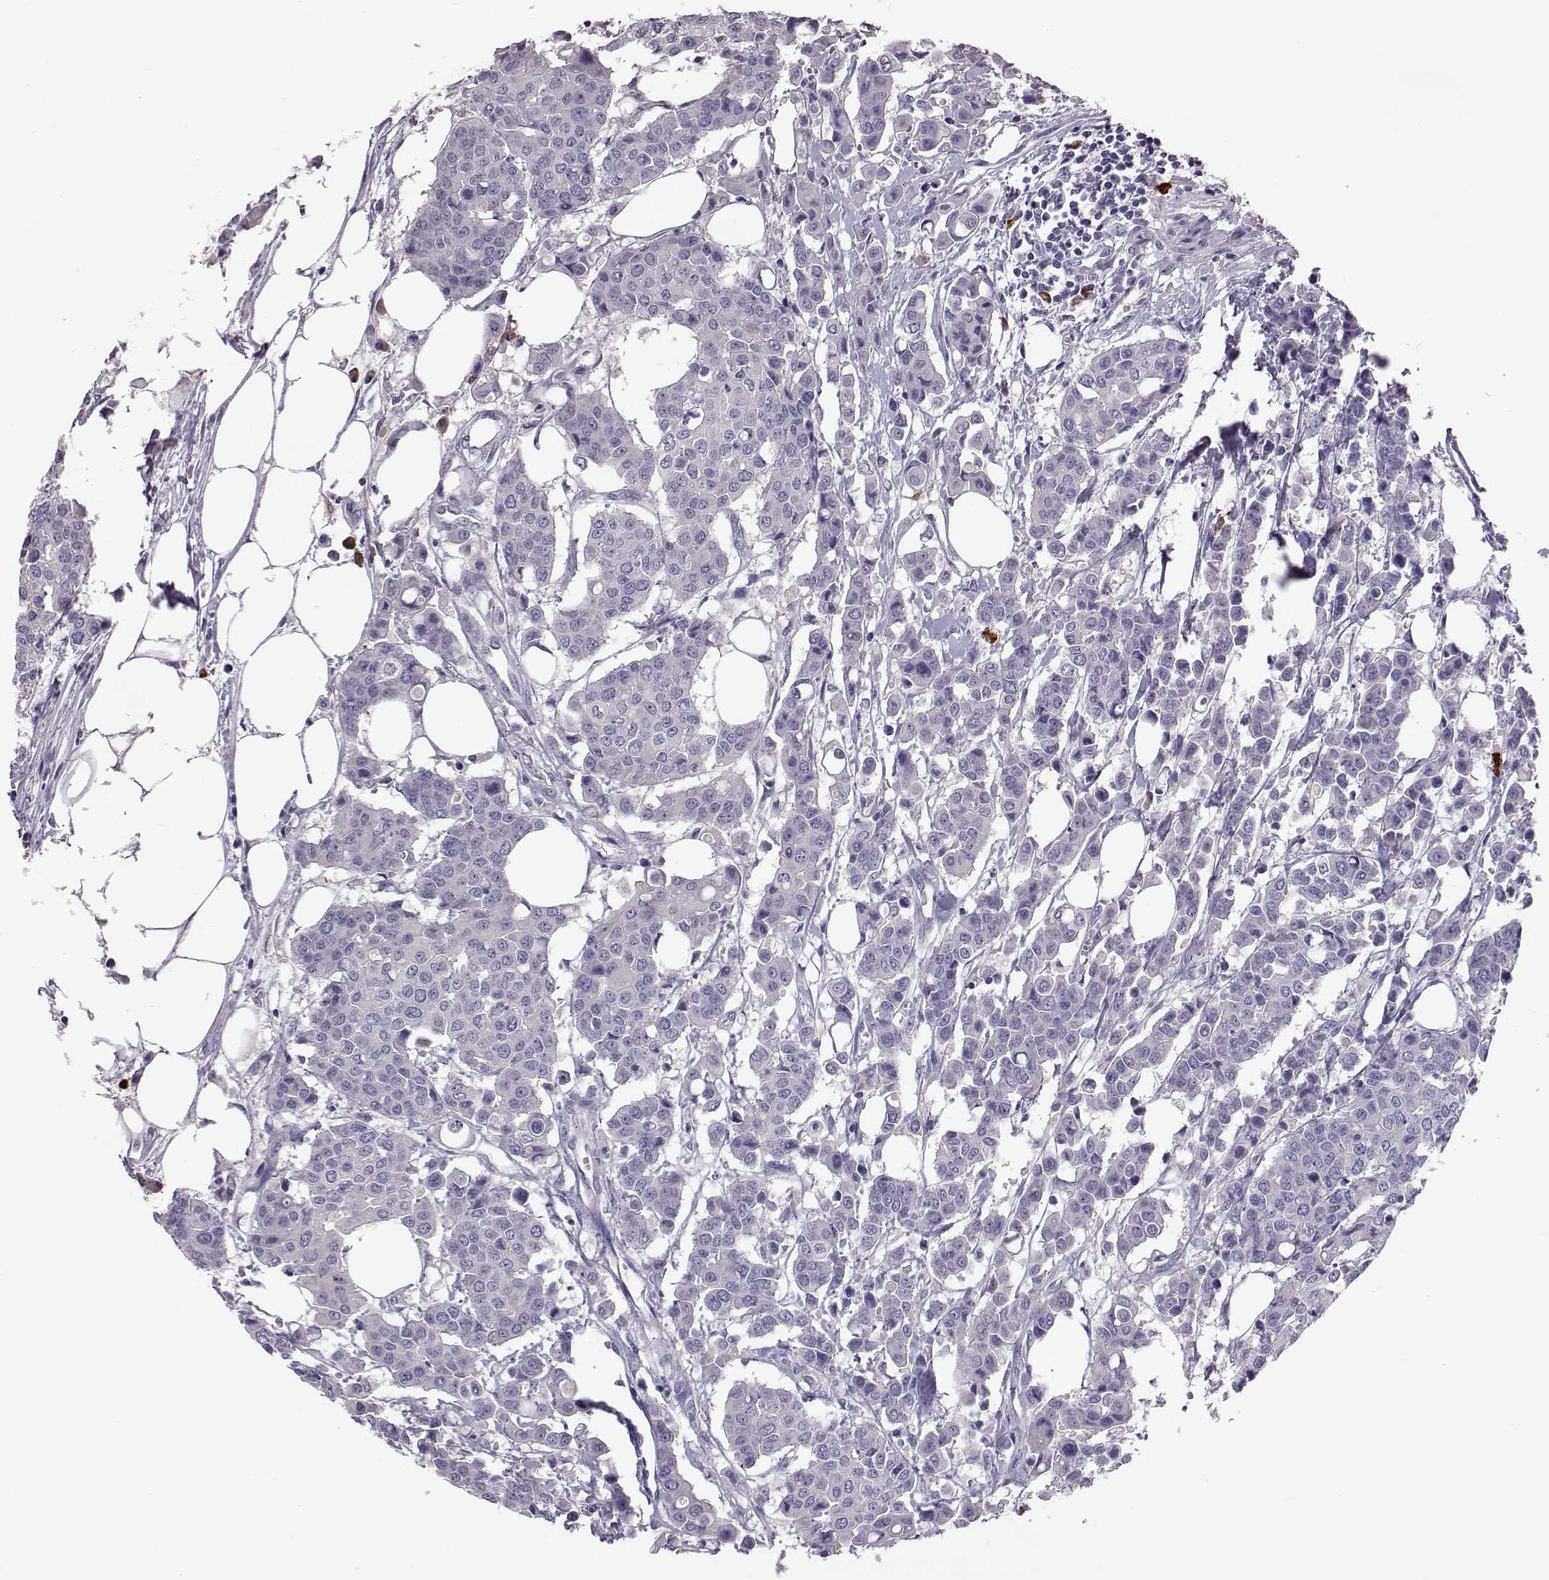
{"staining": {"intensity": "negative", "quantity": "none", "location": "none"}, "tissue": "carcinoid", "cell_type": "Tumor cells", "image_type": "cancer", "snomed": [{"axis": "morphology", "description": "Carcinoid, malignant, NOS"}, {"axis": "topography", "description": "Colon"}], "caption": "Immunohistochemical staining of carcinoid displays no significant staining in tumor cells.", "gene": "ADGRG5", "patient": {"sex": "male", "age": 81}}